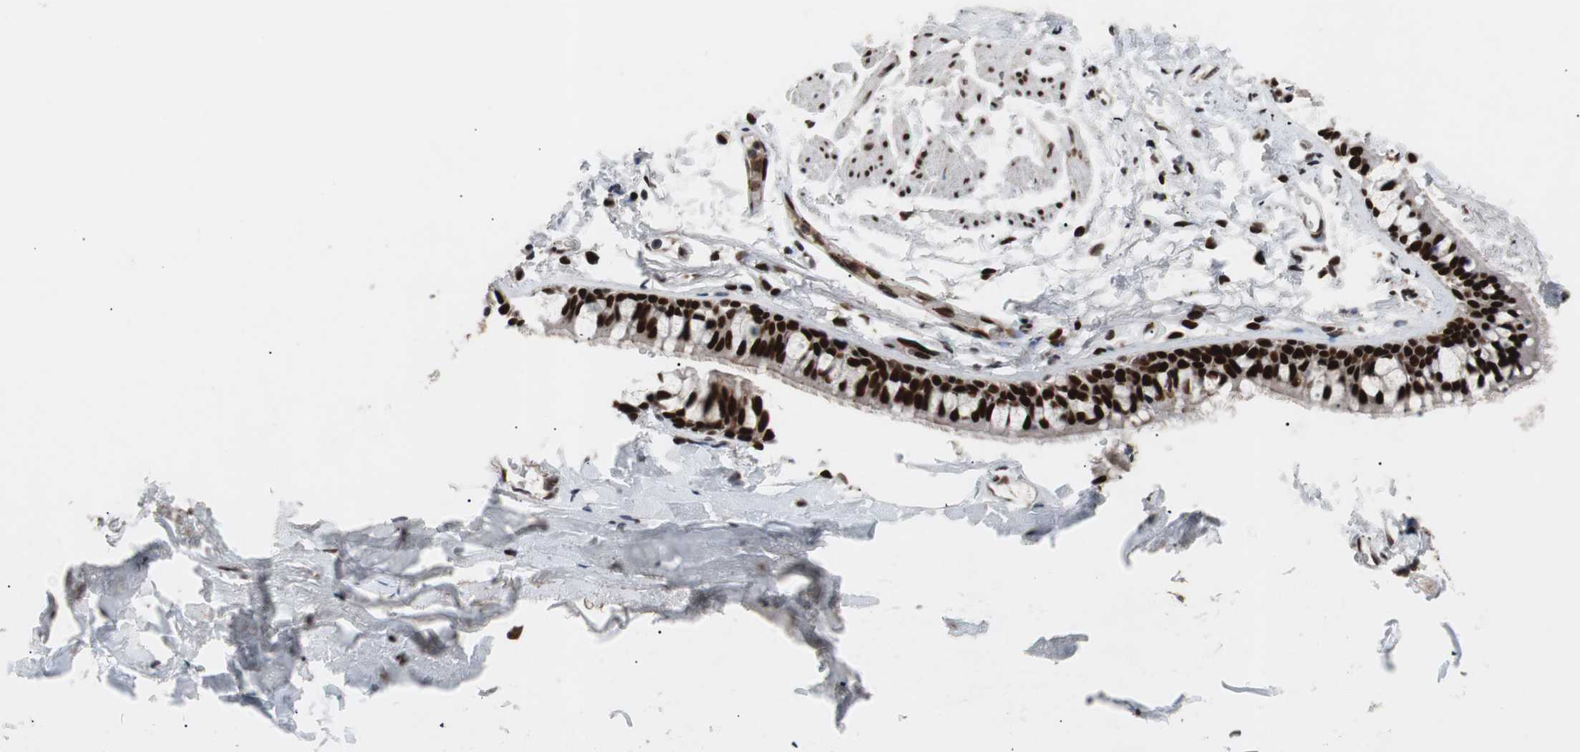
{"staining": {"intensity": "strong", "quantity": ">75%", "location": "nuclear"}, "tissue": "adipose tissue", "cell_type": "Adipocytes", "image_type": "normal", "snomed": [{"axis": "morphology", "description": "Normal tissue, NOS"}, {"axis": "topography", "description": "Cartilage tissue"}, {"axis": "topography", "description": "Bronchus"}], "caption": "Normal adipose tissue exhibits strong nuclear staining in about >75% of adipocytes, visualized by immunohistochemistry. Nuclei are stained in blue.", "gene": "NBL1", "patient": {"sex": "female", "age": 73}}